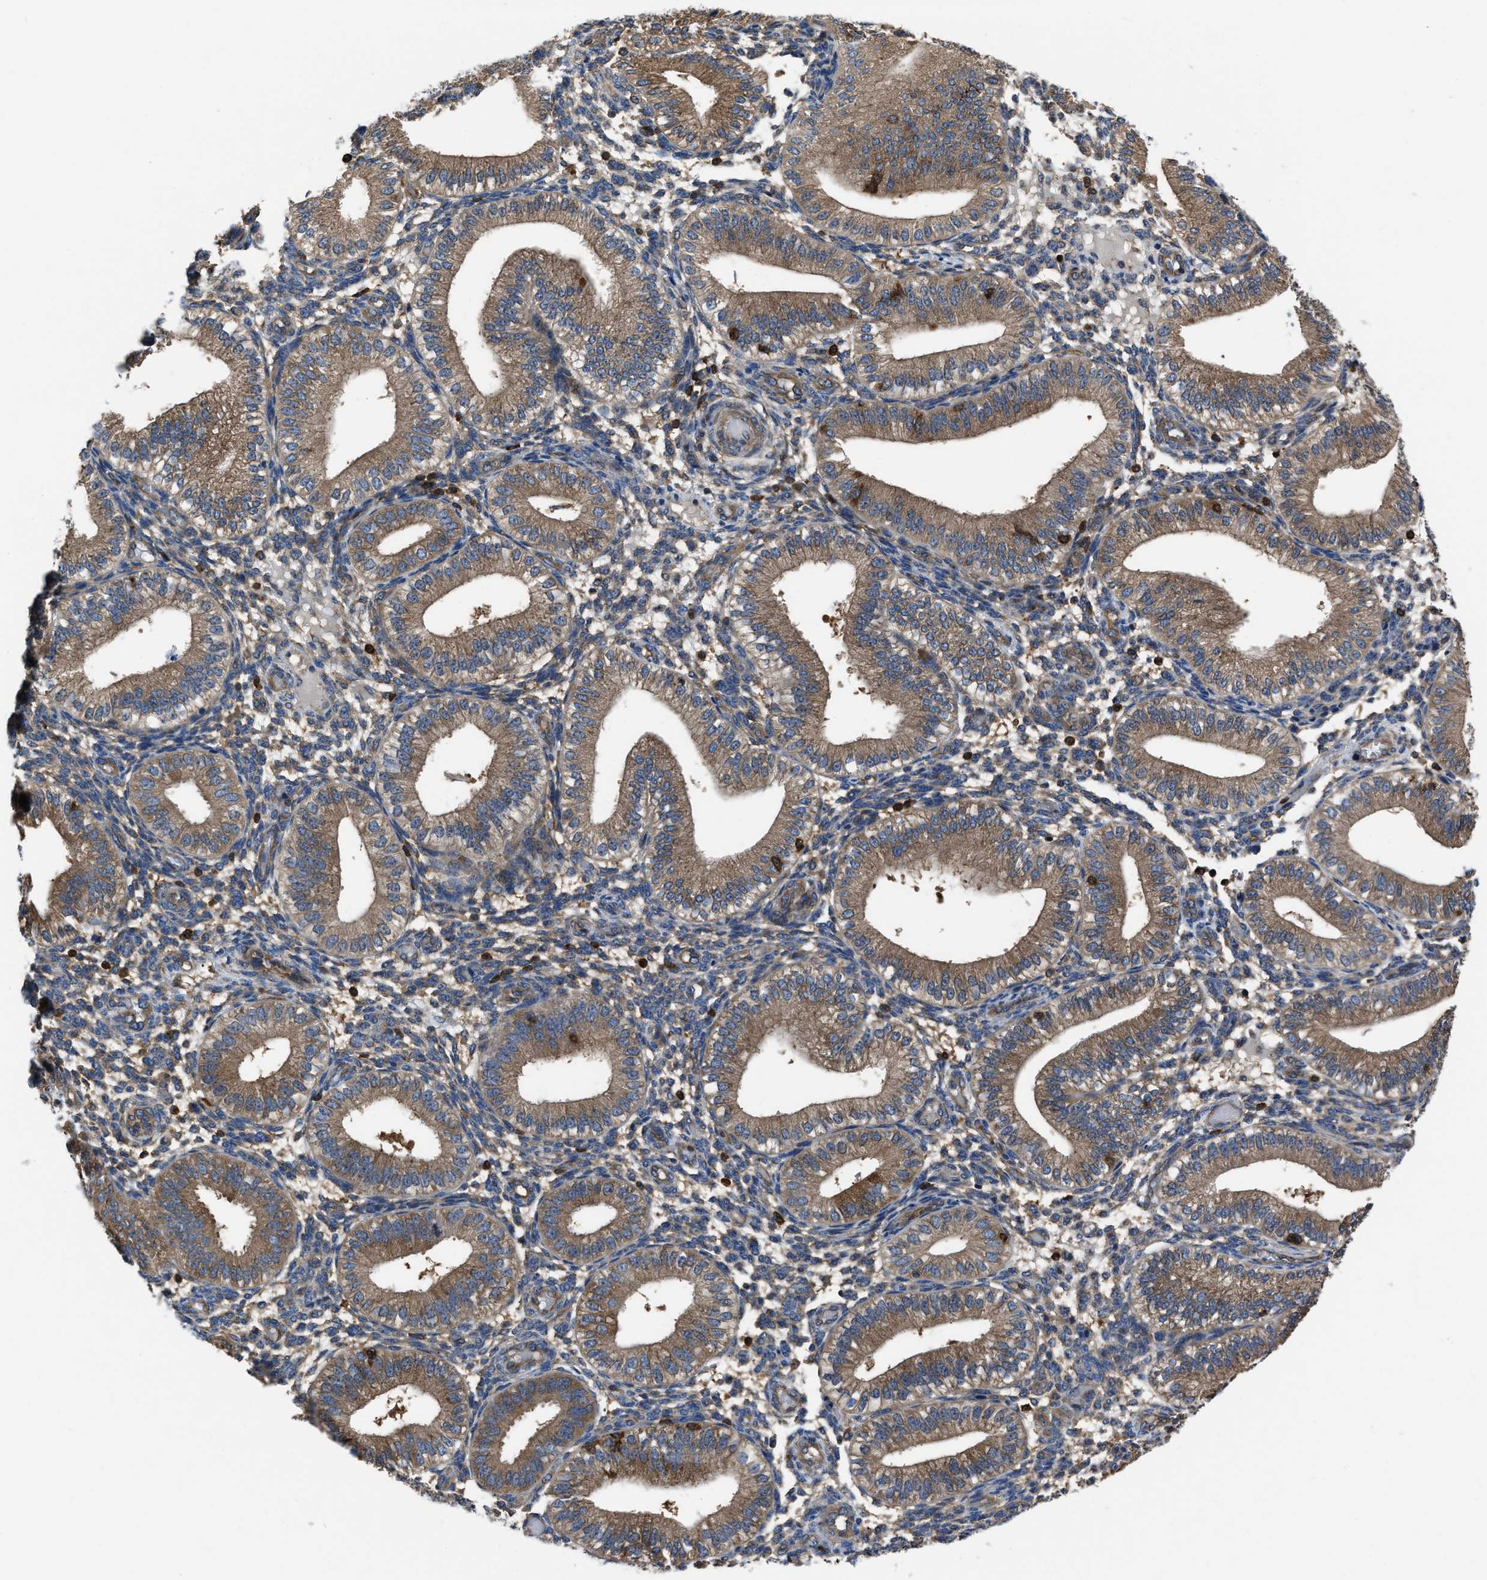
{"staining": {"intensity": "moderate", "quantity": "25%-75%", "location": "cytoplasmic/membranous"}, "tissue": "endometrium", "cell_type": "Cells in endometrial stroma", "image_type": "normal", "snomed": [{"axis": "morphology", "description": "Normal tissue, NOS"}, {"axis": "topography", "description": "Endometrium"}], "caption": "About 25%-75% of cells in endometrial stroma in normal human endometrium exhibit moderate cytoplasmic/membranous protein expression as visualized by brown immunohistochemical staining.", "gene": "YARS1", "patient": {"sex": "female", "age": 39}}